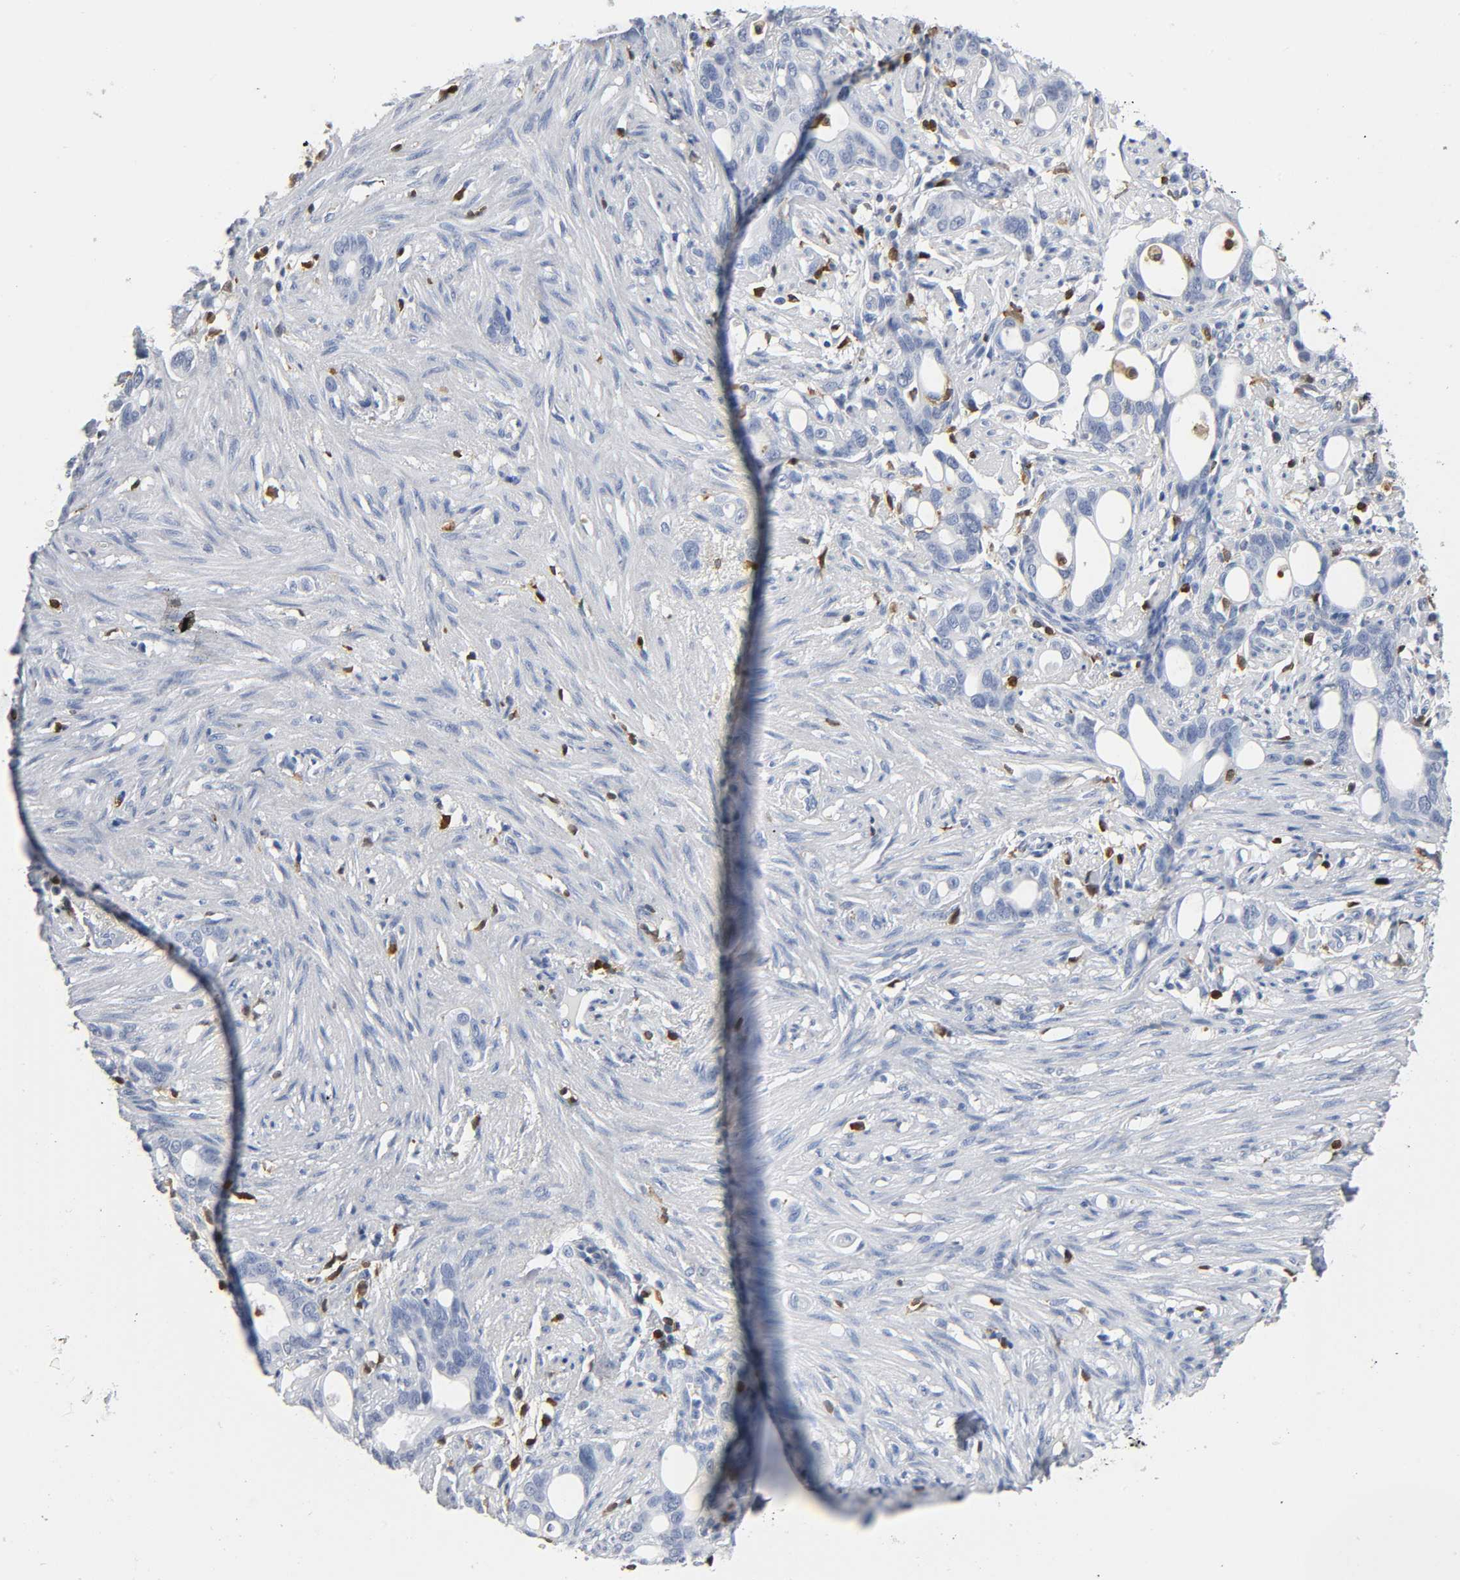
{"staining": {"intensity": "negative", "quantity": "none", "location": "none"}, "tissue": "stomach cancer", "cell_type": "Tumor cells", "image_type": "cancer", "snomed": [{"axis": "morphology", "description": "Adenocarcinoma, NOS"}, {"axis": "topography", "description": "Stomach"}], "caption": "A high-resolution micrograph shows immunohistochemistry (IHC) staining of stomach cancer (adenocarcinoma), which shows no significant positivity in tumor cells.", "gene": "DOK2", "patient": {"sex": "female", "age": 75}}